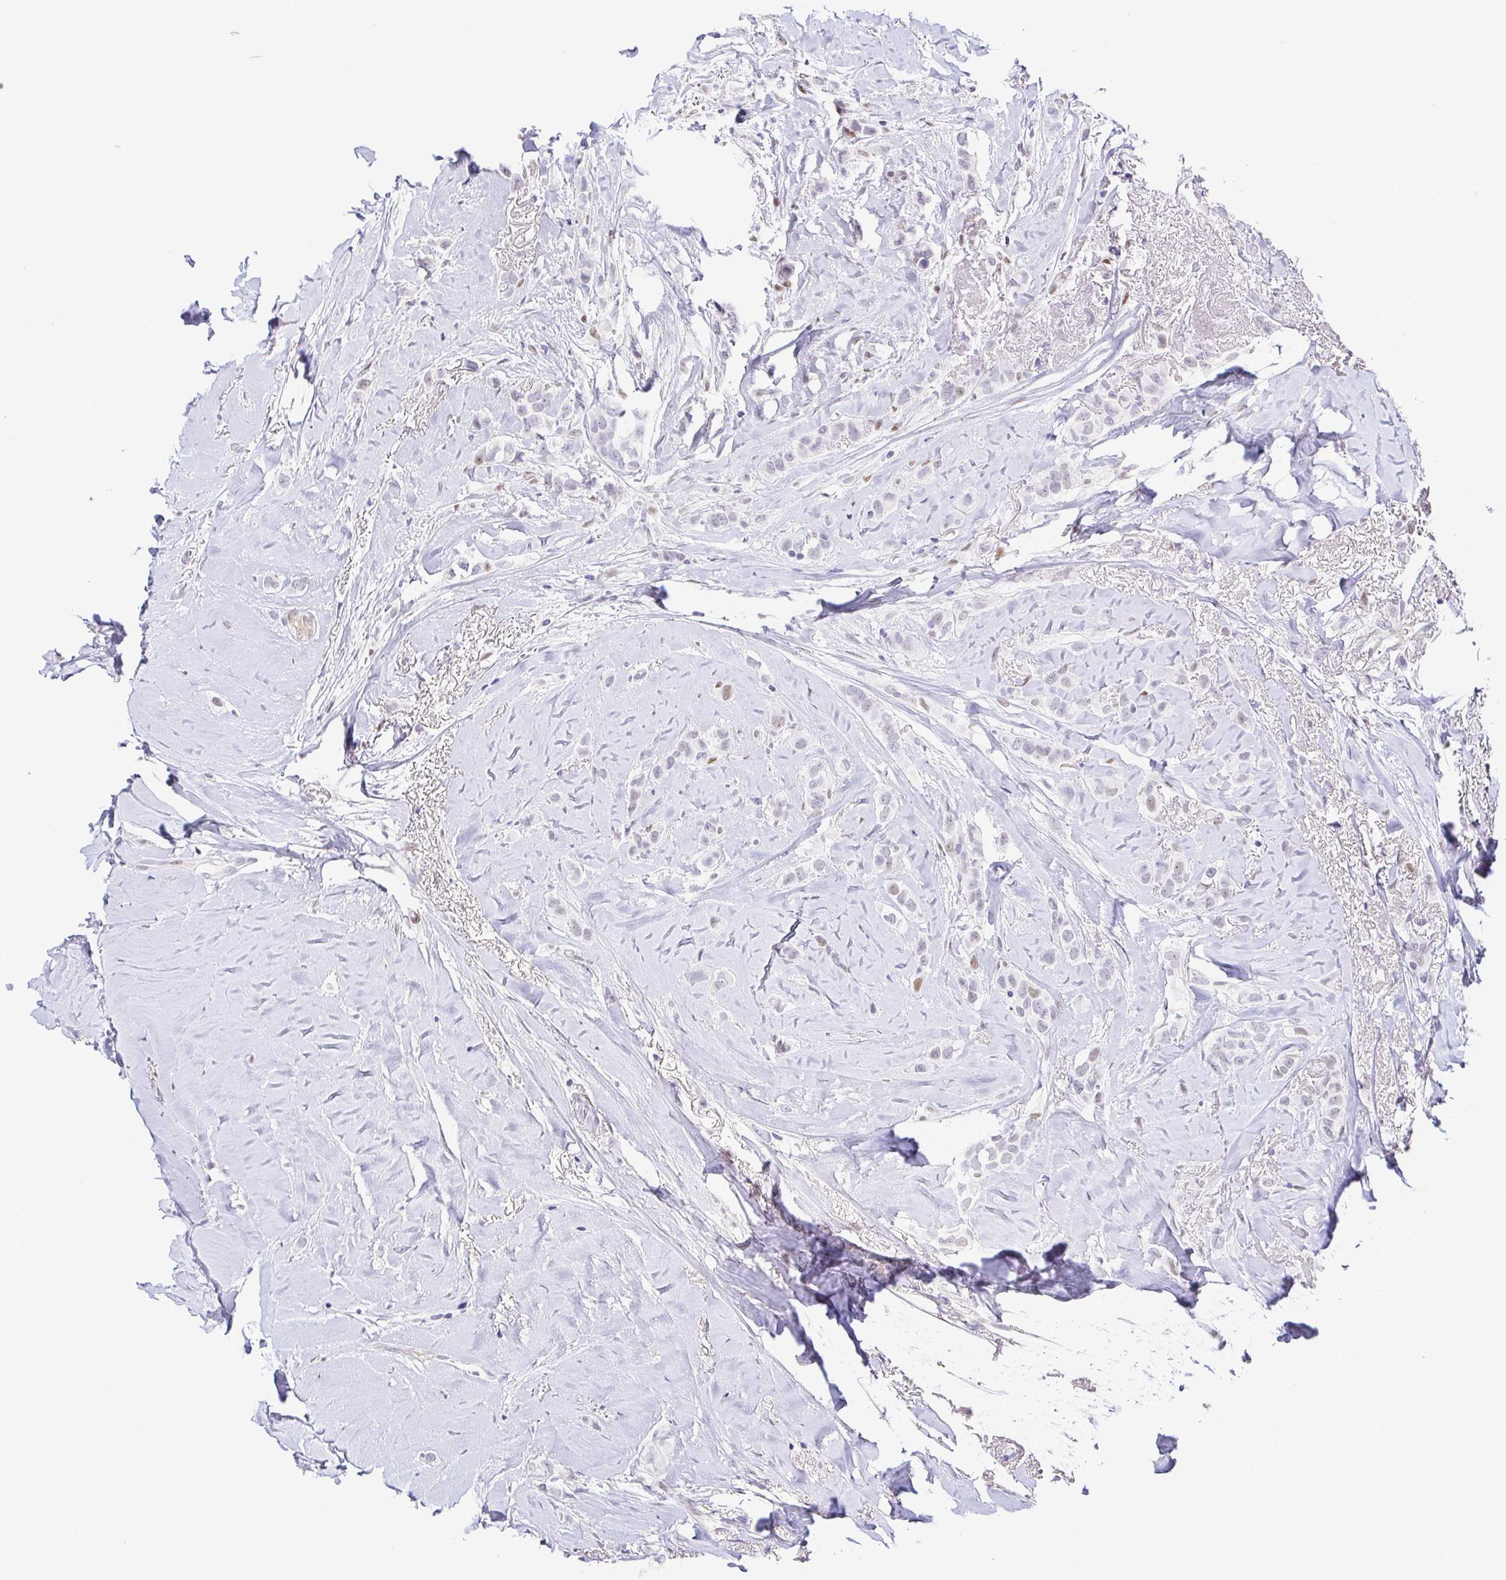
{"staining": {"intensity": "negative", "quantity": "none", "location": "none"}, "tissue": "breast cancer", "cell_type": "Tumor cells", "image_type": "cancer", "snomed": [{"axis": "morphology", "description": "Lobular carcinoma"}, {"axis": "topography", "description": "Breast"}], "caption": "DAB (3,3'-diaminobenzidine) immunohistochemical staining of lobular carcinoma (breast) reveals no significant positivity in tumor cells.", "gene": "TCF3", "patient": {"sex": "female", "age": 66}}